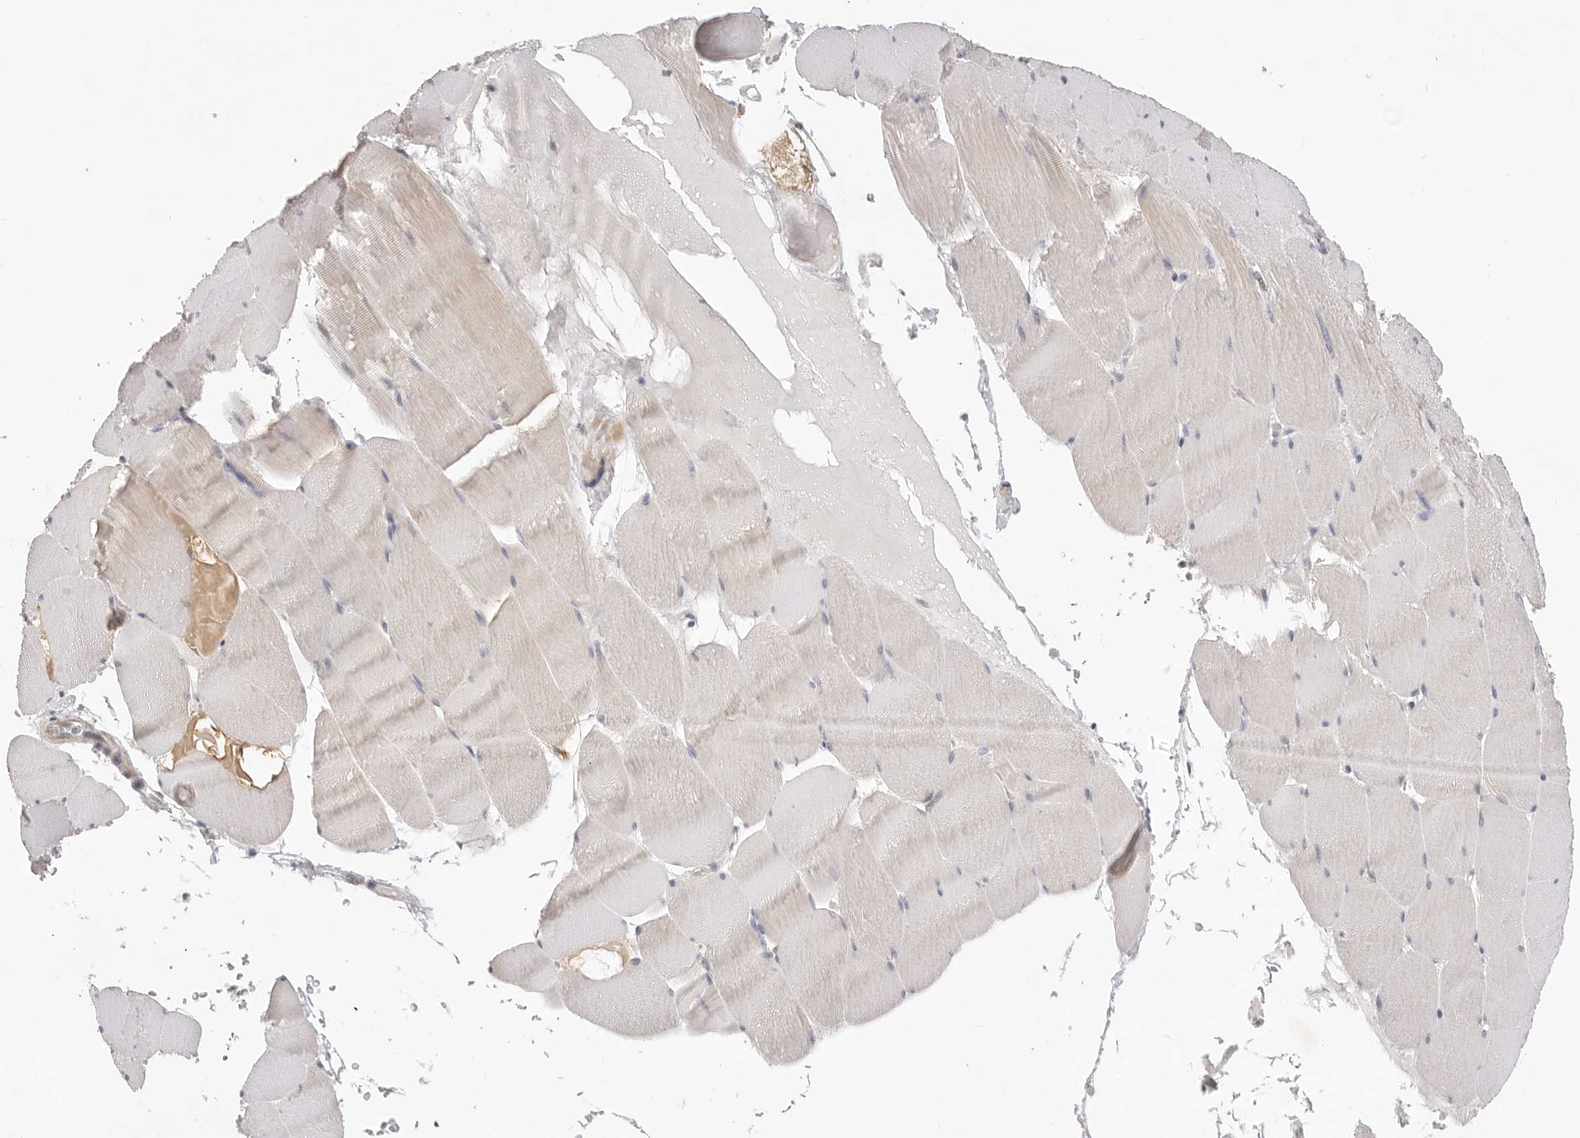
{"staining": {"intensity": "negative", "quantity": "none", "location": "none"}, "tissue": "skeletal muscle", "cell_type": "Myocytes", "image_type": "normal", "snomed": [{"axis": "morphology", "description": "Normal tissue, NOS"}, {"axis": "topography", "description": "Skeletal muscle"}], "caption": "Immunohistochemistry of benign human skeletal muscle displays no staining in myocytes.", "gene": "USH1C", "patient": {"sex": "male", "age": 62}}